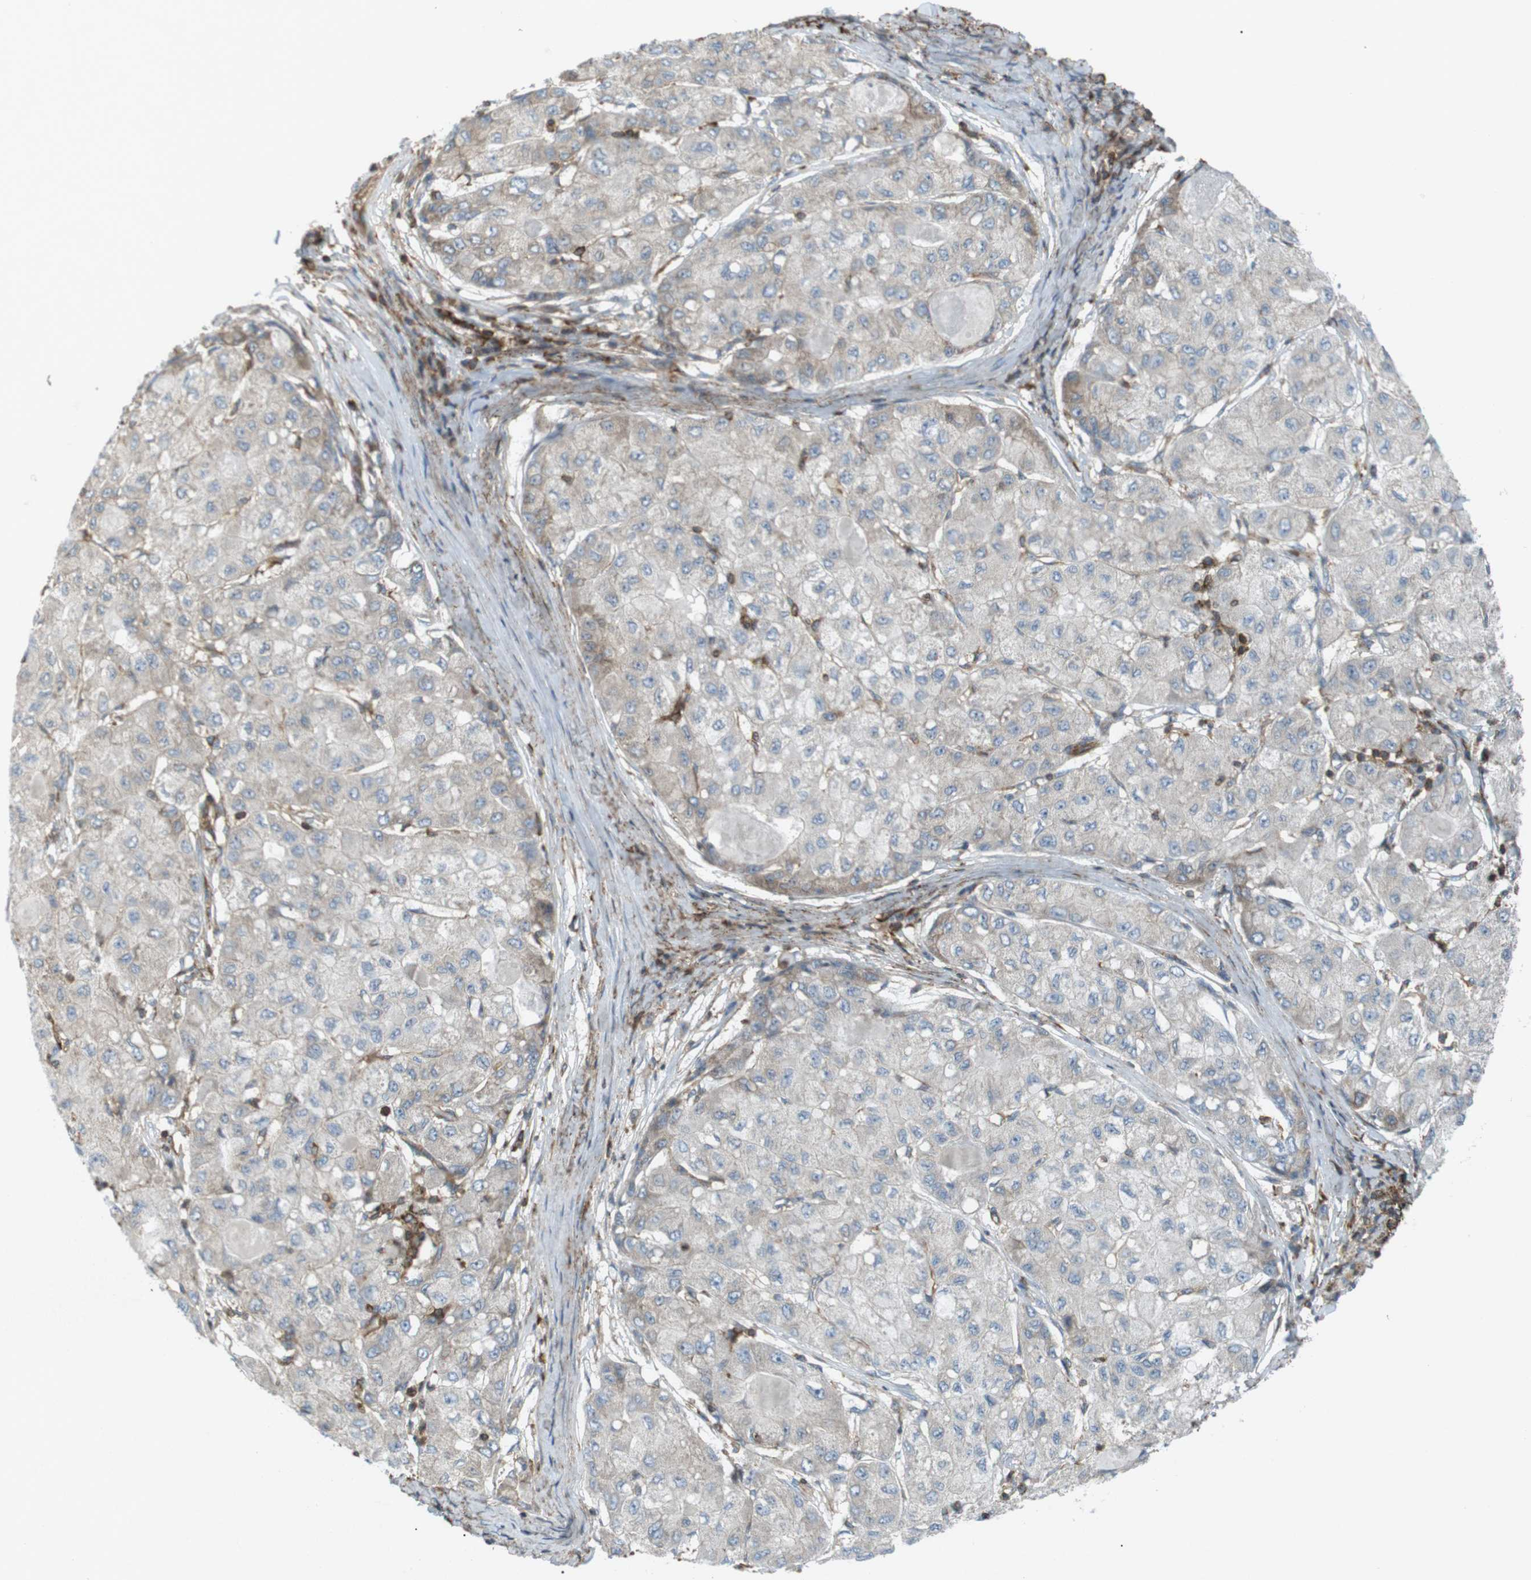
{"staining": {"intensity": "moderate", "quantity": "<25%", "location": "cytoplasmic/membranous"}, "tissue": "liver cancer", "cell_type": "Tumor cells", "image_type": "cancer", "snomed": [{"axis": "morphology", "description": "Carcinoma, Hepatocellular, NOS"}, {"axis": "topography", "description": "Liver"}], "caption": "Immunohistochemistry (DAB) staining of liver cancer (hepatocellular carcinoma) demonstrates moderate cytoplasmic/membranous protein expression in approximately <25% of tumor cells.", "gene": "FLII", "patient": {"sex": "male", "age": 80}}